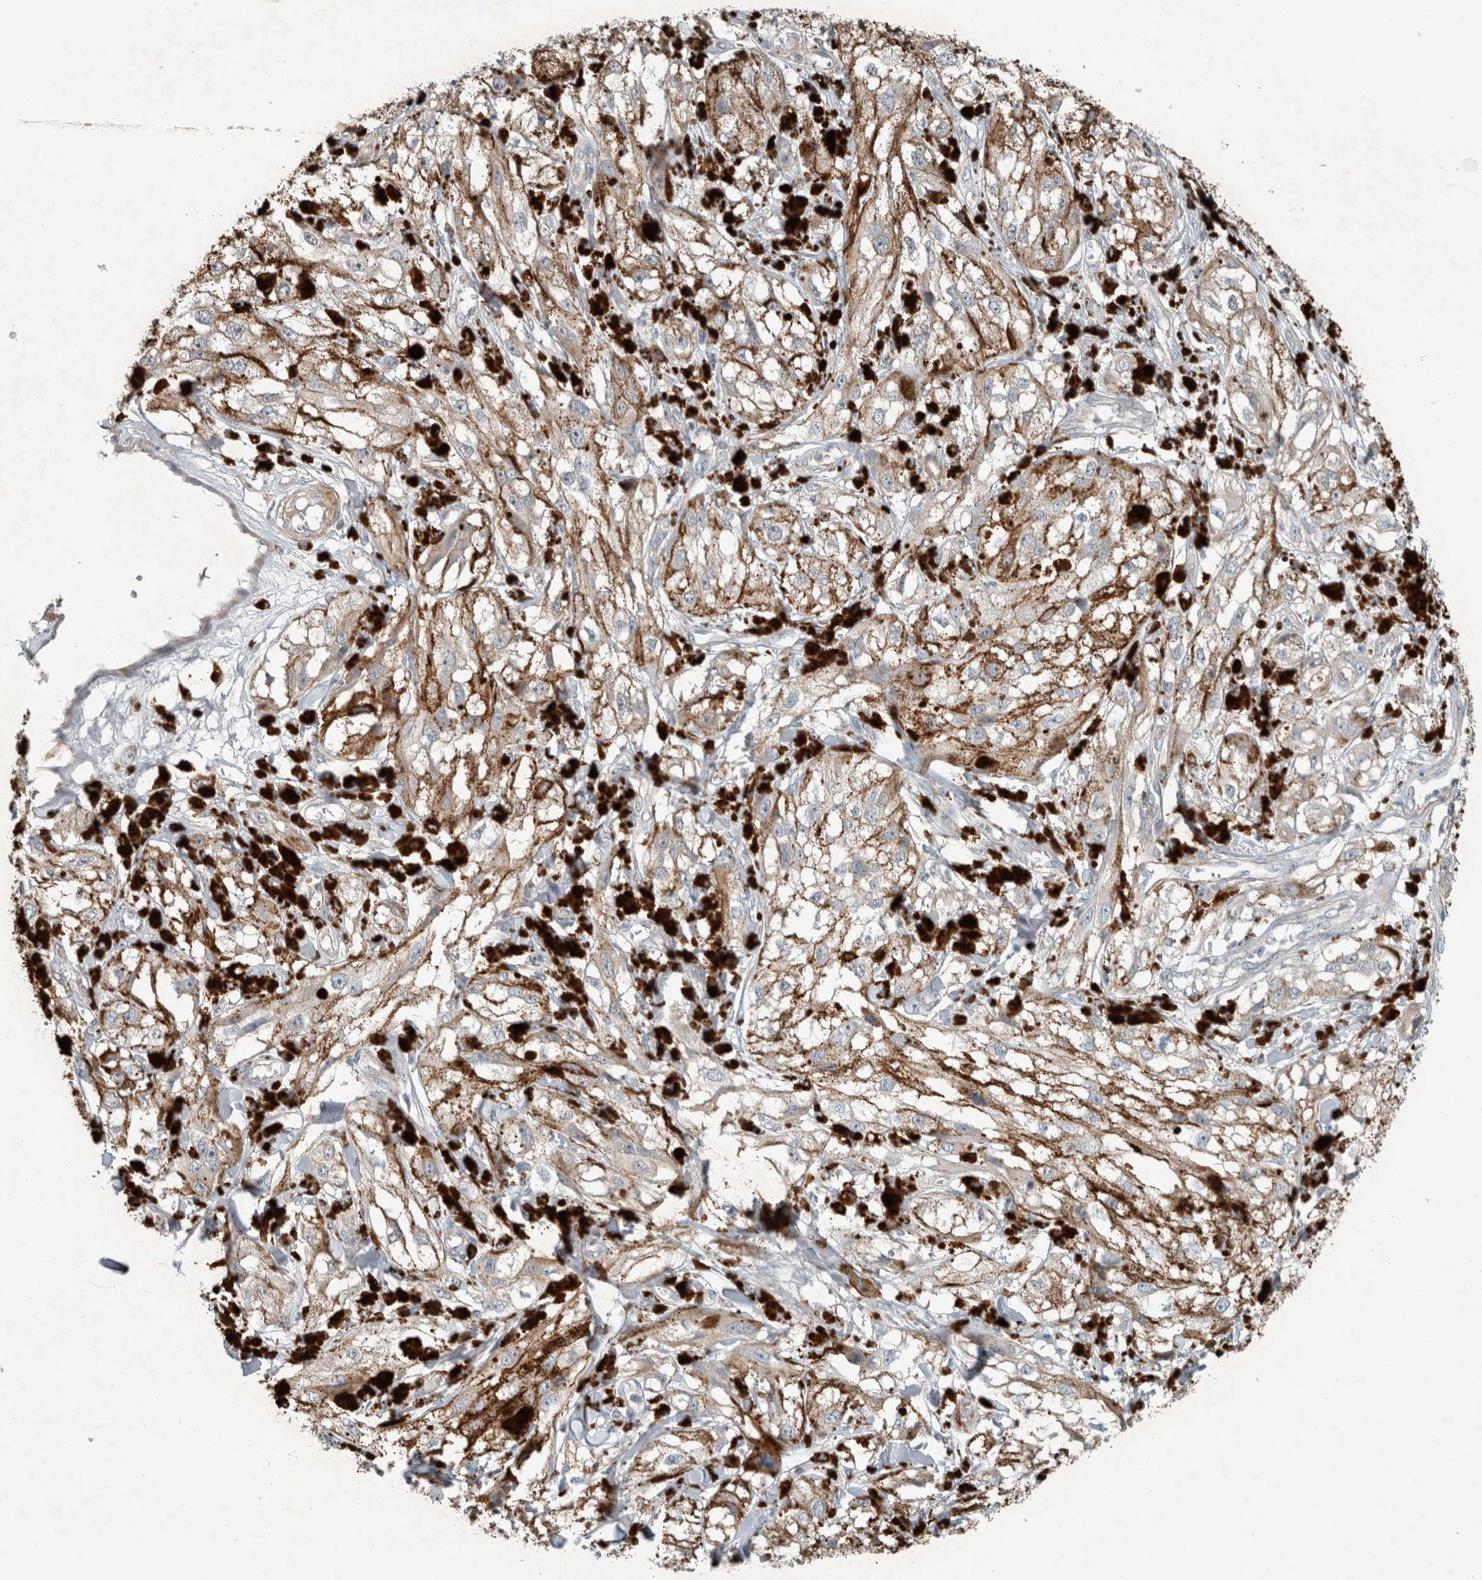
{"staining": {"intensity": "weak", "quantity": ">75%", "location": "cytoplasmic/membranous"}, "tissue": "melanoma", "cell_type": "Tumor cells", "image_type": "cancer", "snomed": [{"axis": "morphology", "description": "Malignant melanoma, NOS"}, {"axis": "topography", "description": "Skin"}], "caption": "IHC of melanoma shows low levels of weak cytoplasmic/membranous staining in about >75% of tumor cells.", "gene": "JADE2", "patient": {"sex": "male", "age": 88}}